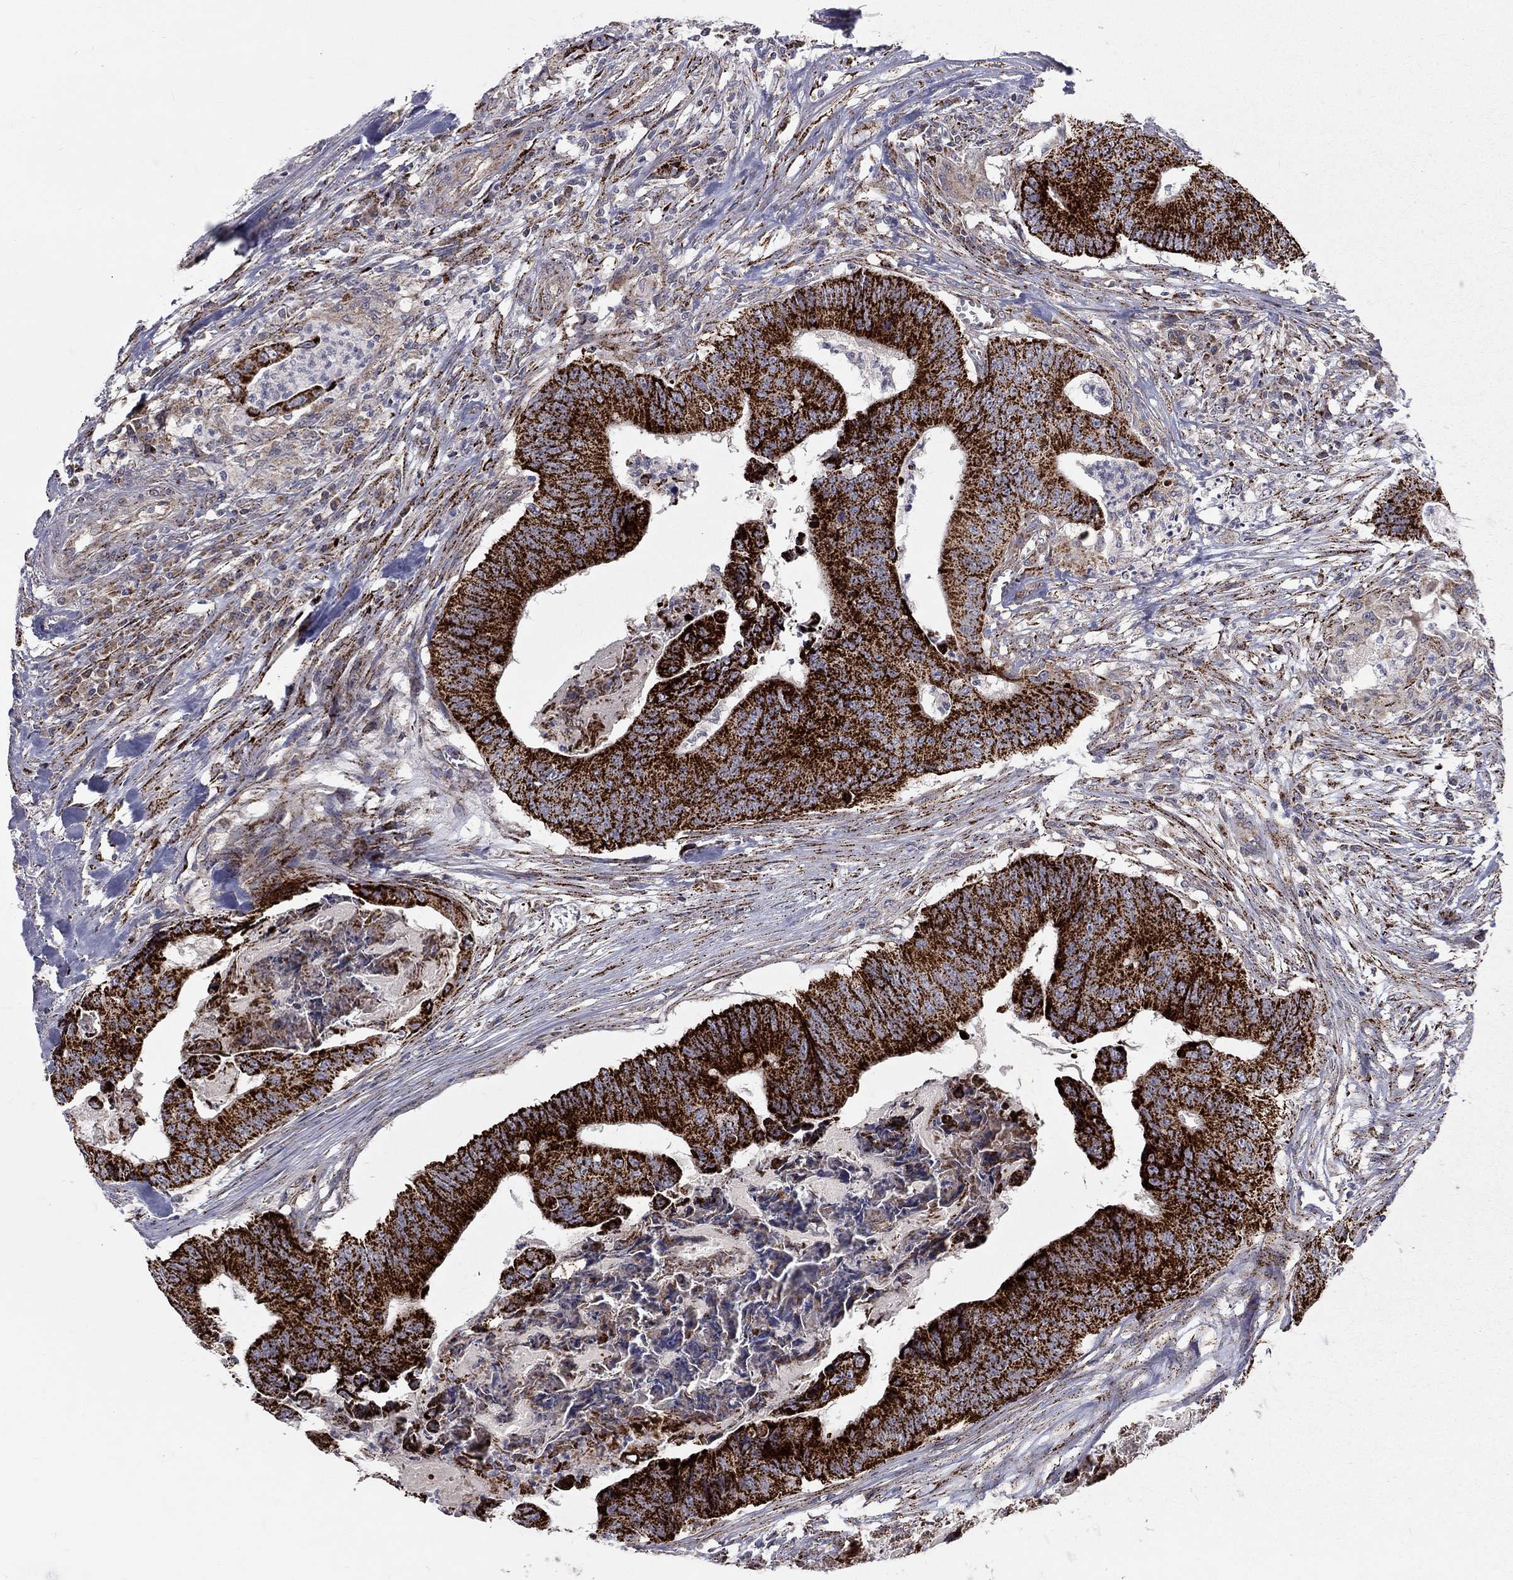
{"staining": {"intensity": "strong", "quantity": ">75%", "location": "cytoplasmic/membranous"}, "tissue": "colorectal cancer", "cell_type": "Tumor cells", "image_type": "cancer", "snomed": [{"axis": "morphology", "description": "Adenocarcinoma, NOS"}, {"axis": "topography", "description": "Colon"}], "caption": "Protein staining of colorectal cancer (adenocarcinoma) tissue shows strong cytoplasmic/membranous staining in approximately >75% of tumor cells. (Brightfield microscopy of DAB IHC at high magnification).", "gene": "ALDH1B1", "patient": {"sex": "male", "age": 84}}